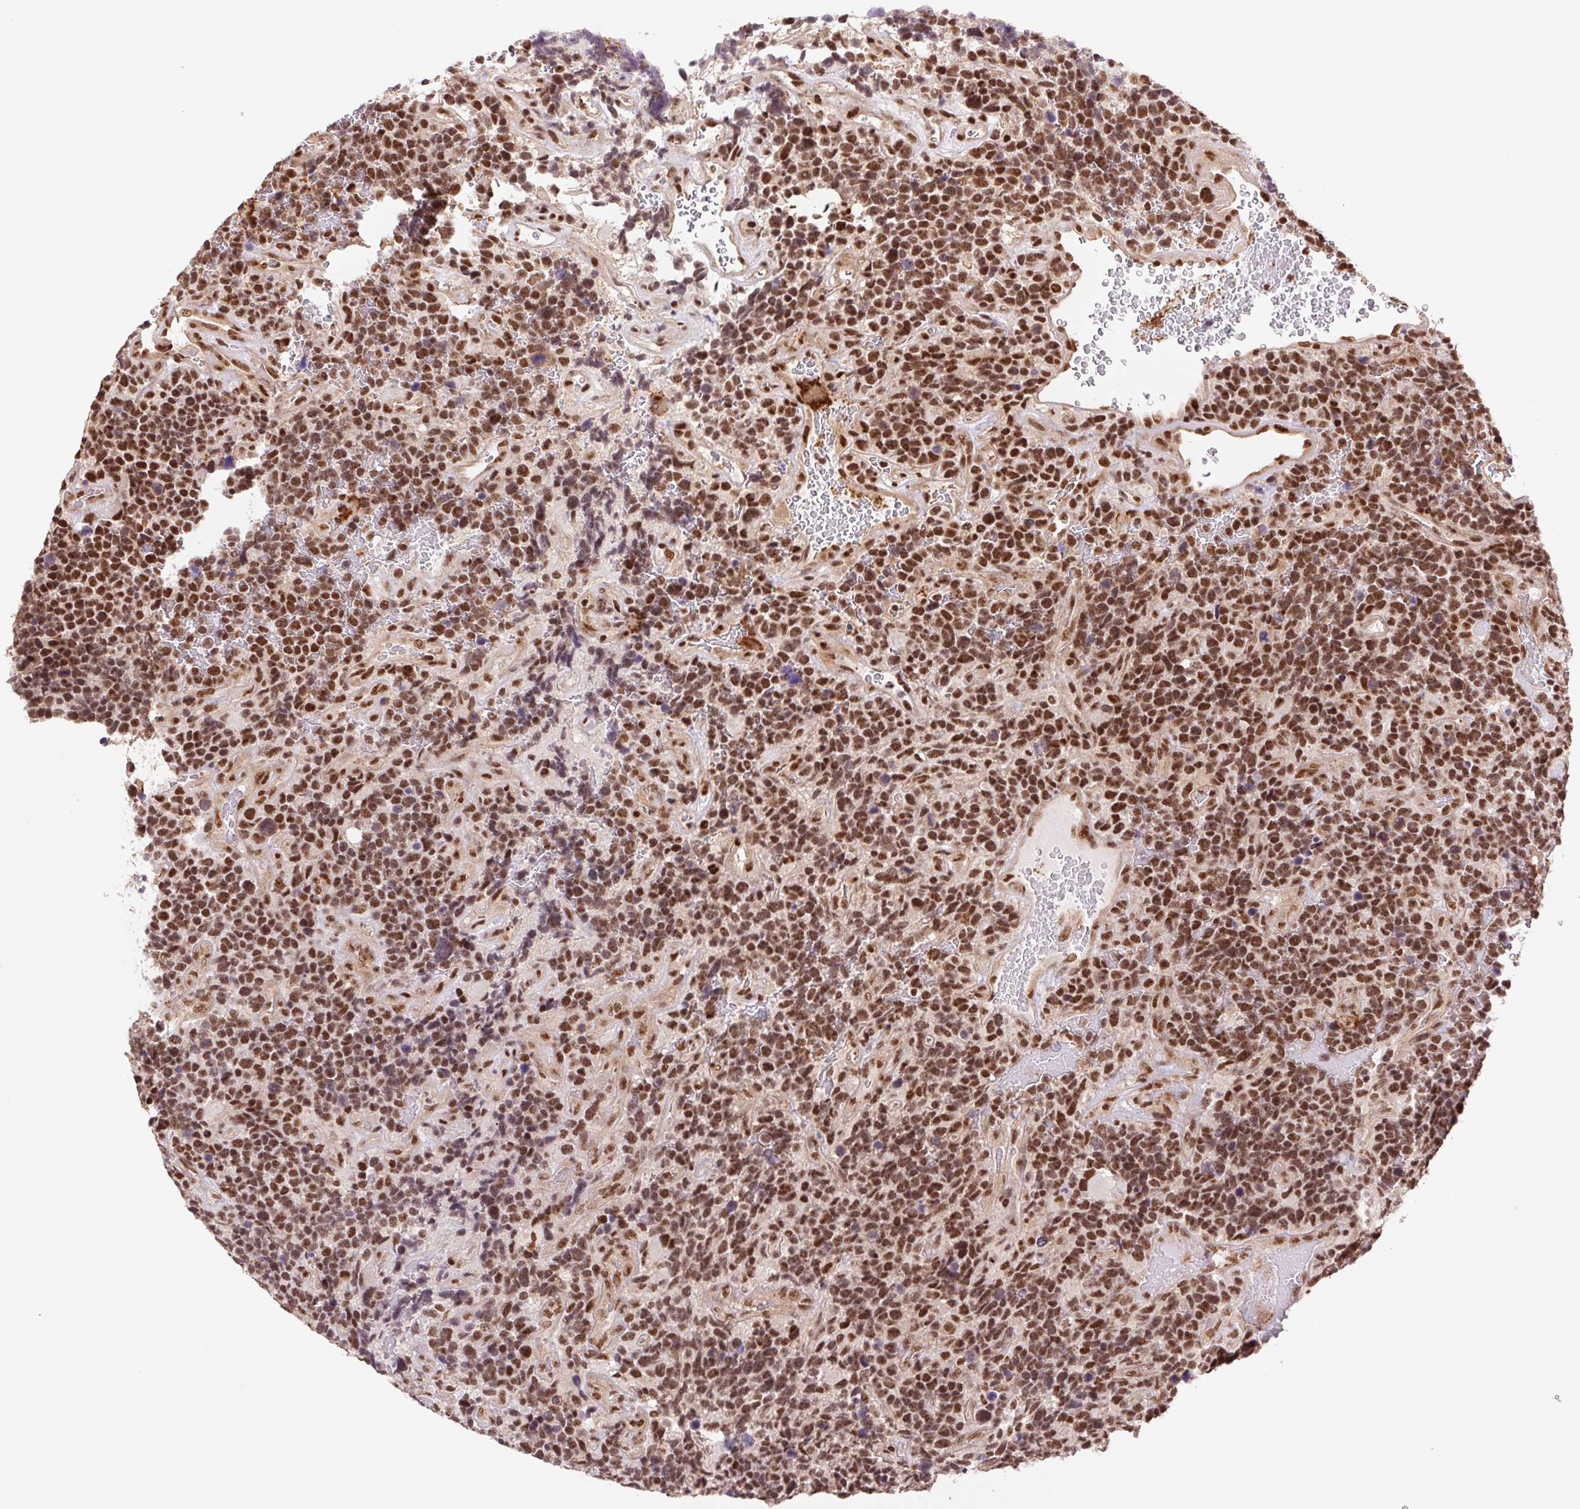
{"staining": {"intensity": "moderate", "quantity": ">75%", "location": "nuclear"}, "tissue": "glioma", "cell_type": "Tumor cells", "image_type": "cancer", "snomed": [{"axis": "morphology", "description": "Glioma, malignant, High grade"}, {"axis": "topography", "description": "Brain"}], "caption": "Immunohistochemistry (DAB (3,3'-diaminobenzidine)) staining of human high-grade glioma (malignant) shows moderate nuclear protein staining in approximately >75% of tumor cells.", "gene": "CWC25", "patient": {"sex": "male", "age": 33}}